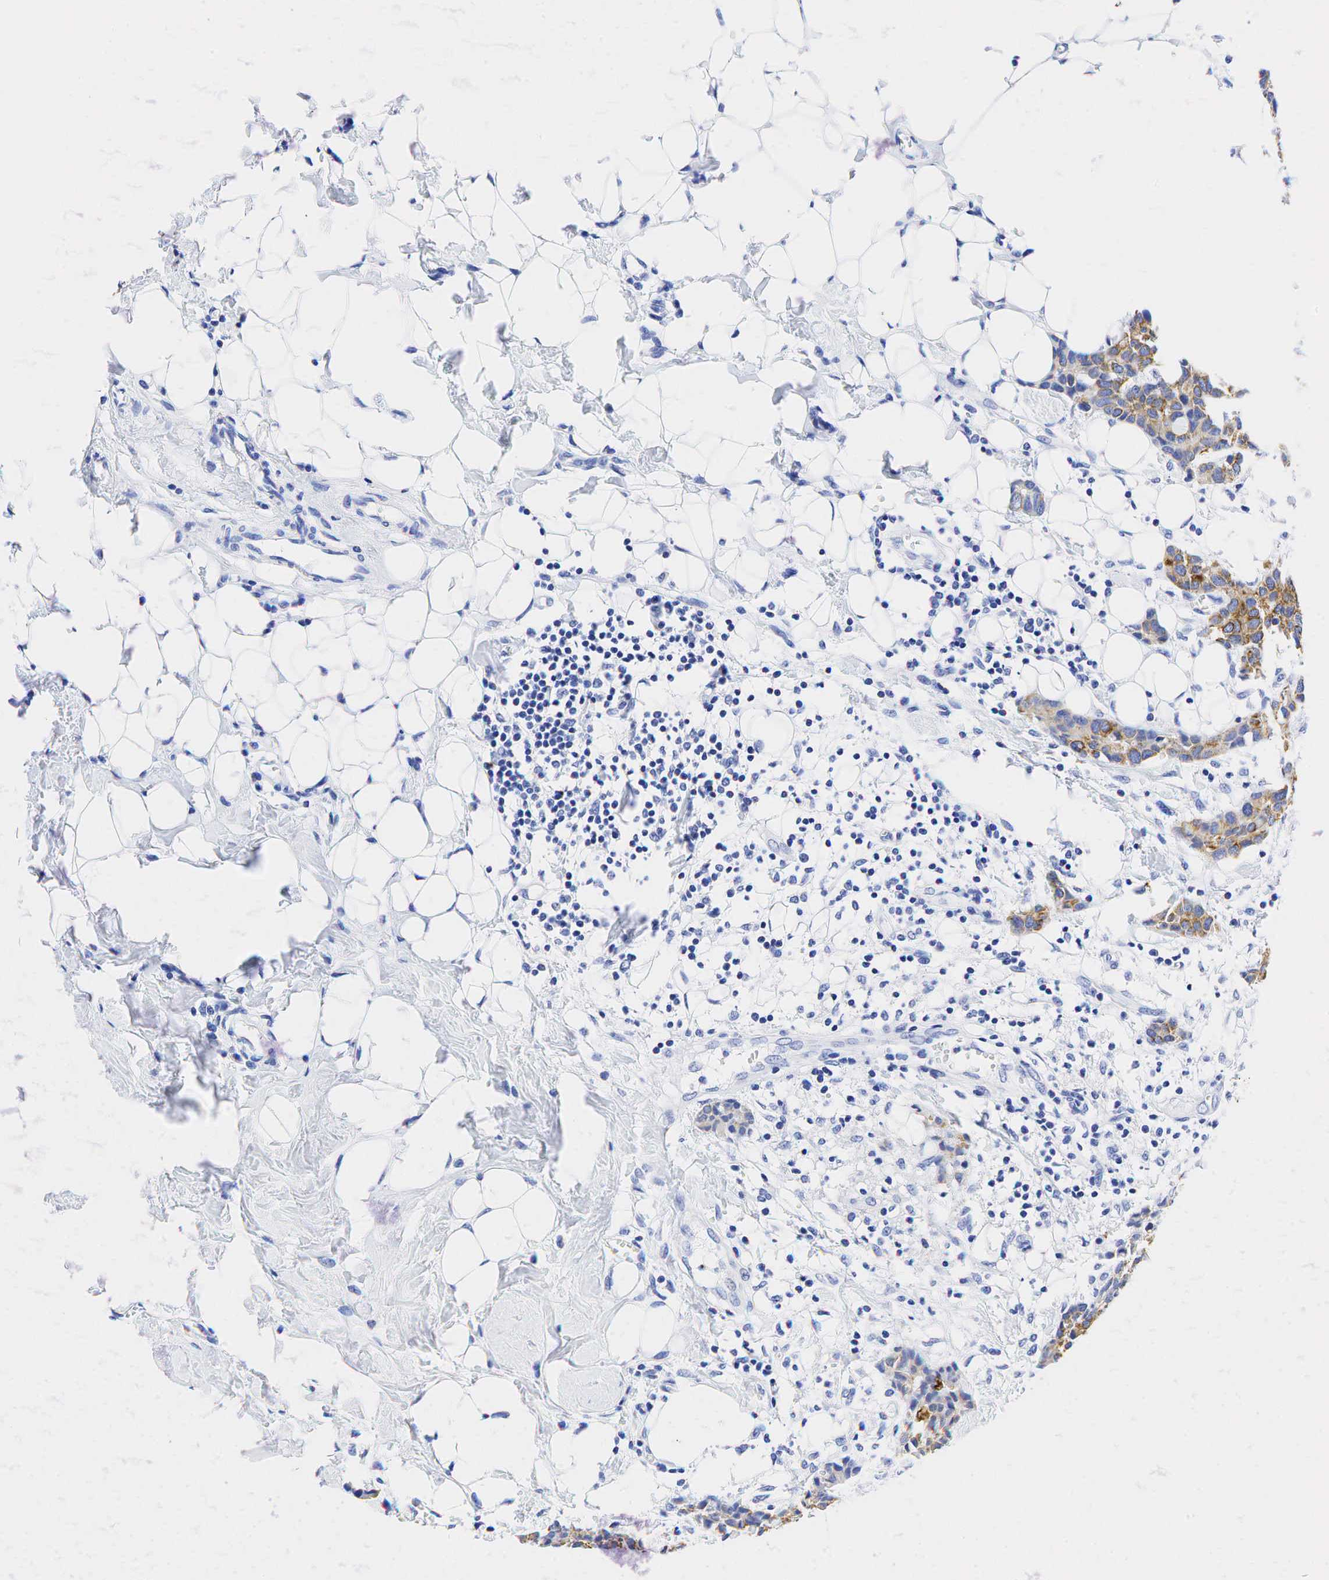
{"staining": {"intensity": "moderate", "quantity": ">75%", "location": "cytoplasmic/membranous"}, "tissue": "breast cancer", "cell_type": "Tumor cells", "image_type": "cancer", "snomed": [{"axis": "morphology", "description": "Duct carcinoma"}, {"axis": "topography", "description": "Breast"}], "caption": "Breast invasive ductal carcinoma tissue shows moderate cytoplasmic/membranous positivity in approximately >75% of tumor cells", "gene": "KRT19", "patient": {"sex": "female", "age": 39}}